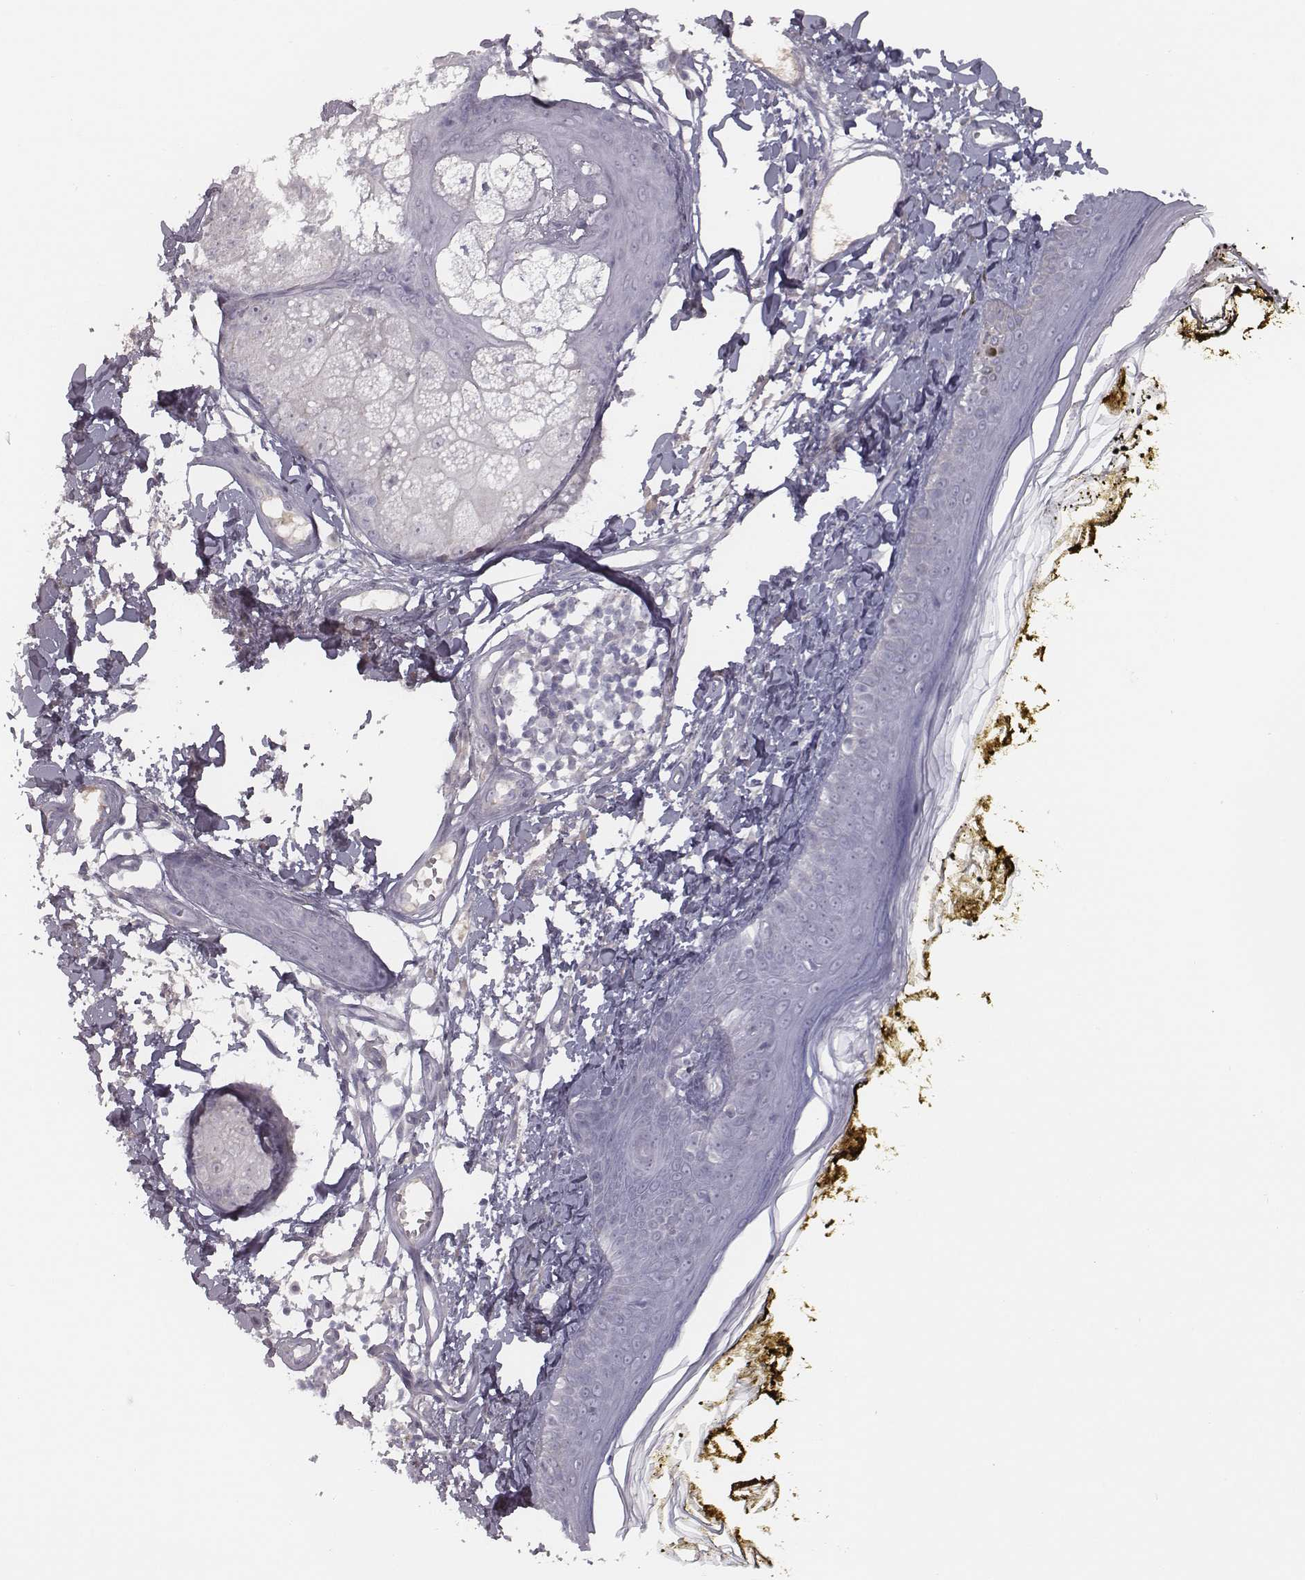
{"staining": {"intensity": "negative", "quantity": "none", "location": "none"}, "tissue": "skin", "cell_type": "Fibroblasts", "image_type": "normal", "snomed": [{"axis": "morphology", "description": "Normal tissue, NOS"}, {"axis": "topography", "description": "Skin"}], "caption": "Immunohistochemistry (IHC) of unremarkable human skin demonstrates no staining in fibroblasts.", "gene": "SEPTIN14", "patient": {"sex": "male", "age": 76}}